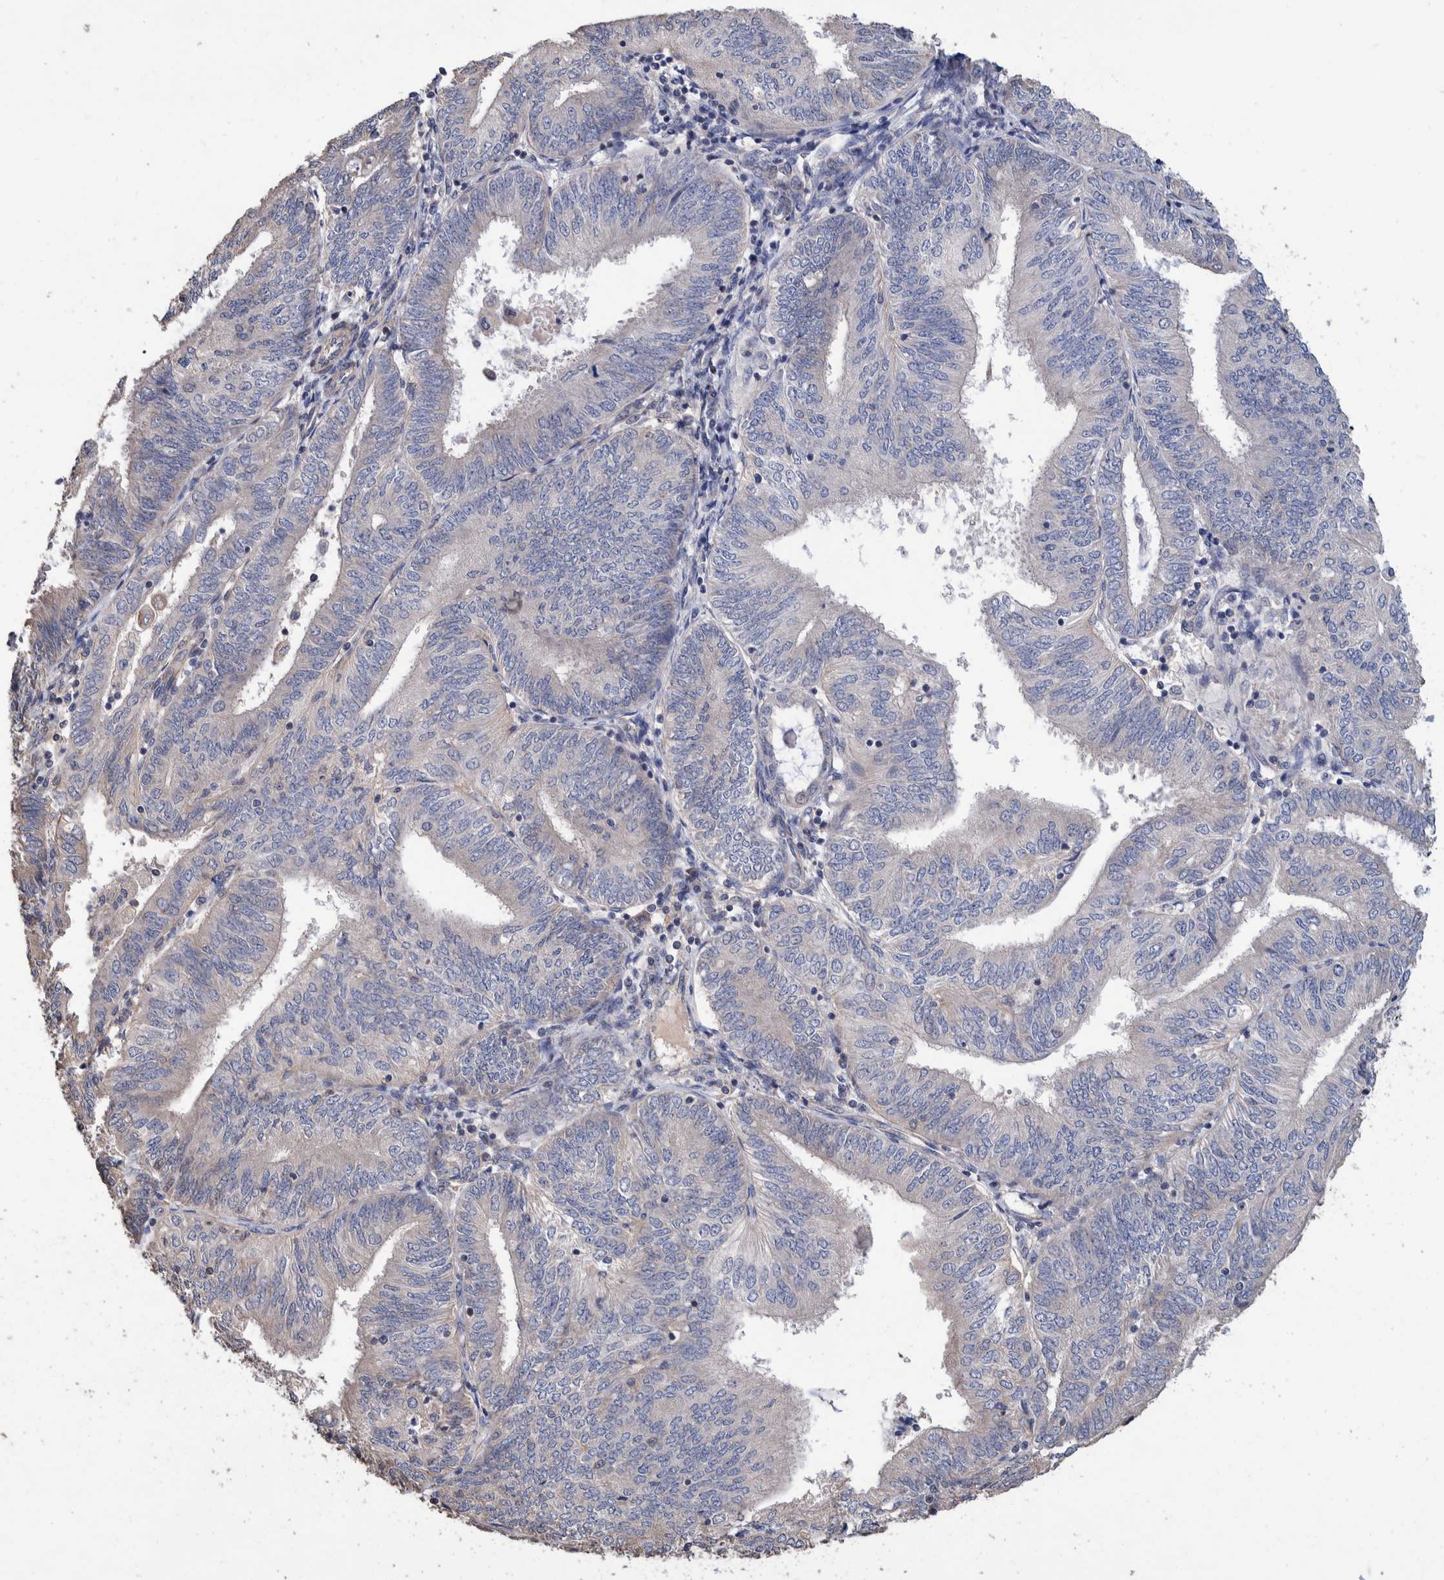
{"staining": {"intensity": "negative", "quantity": "none", "location": "none"}, "tissue": "endometrial cancer", "cell_type": "Tumor cells", "image_type": "cancer", "snomed": [{"axis": "morphology", "description": "Adenocarcinoma, NOS"}, {"axis": "topography", "description": "Endometrium"}], "caption": "High power microscopy histopathology image of an immunohistochemistry (IHC) photomicrograph of endometrial cancer (adenocarcinoma), revealing no significant expression in tumor cells.", "gene": "SLC45A4", "patient": {"sex": "female", "age": 58}}